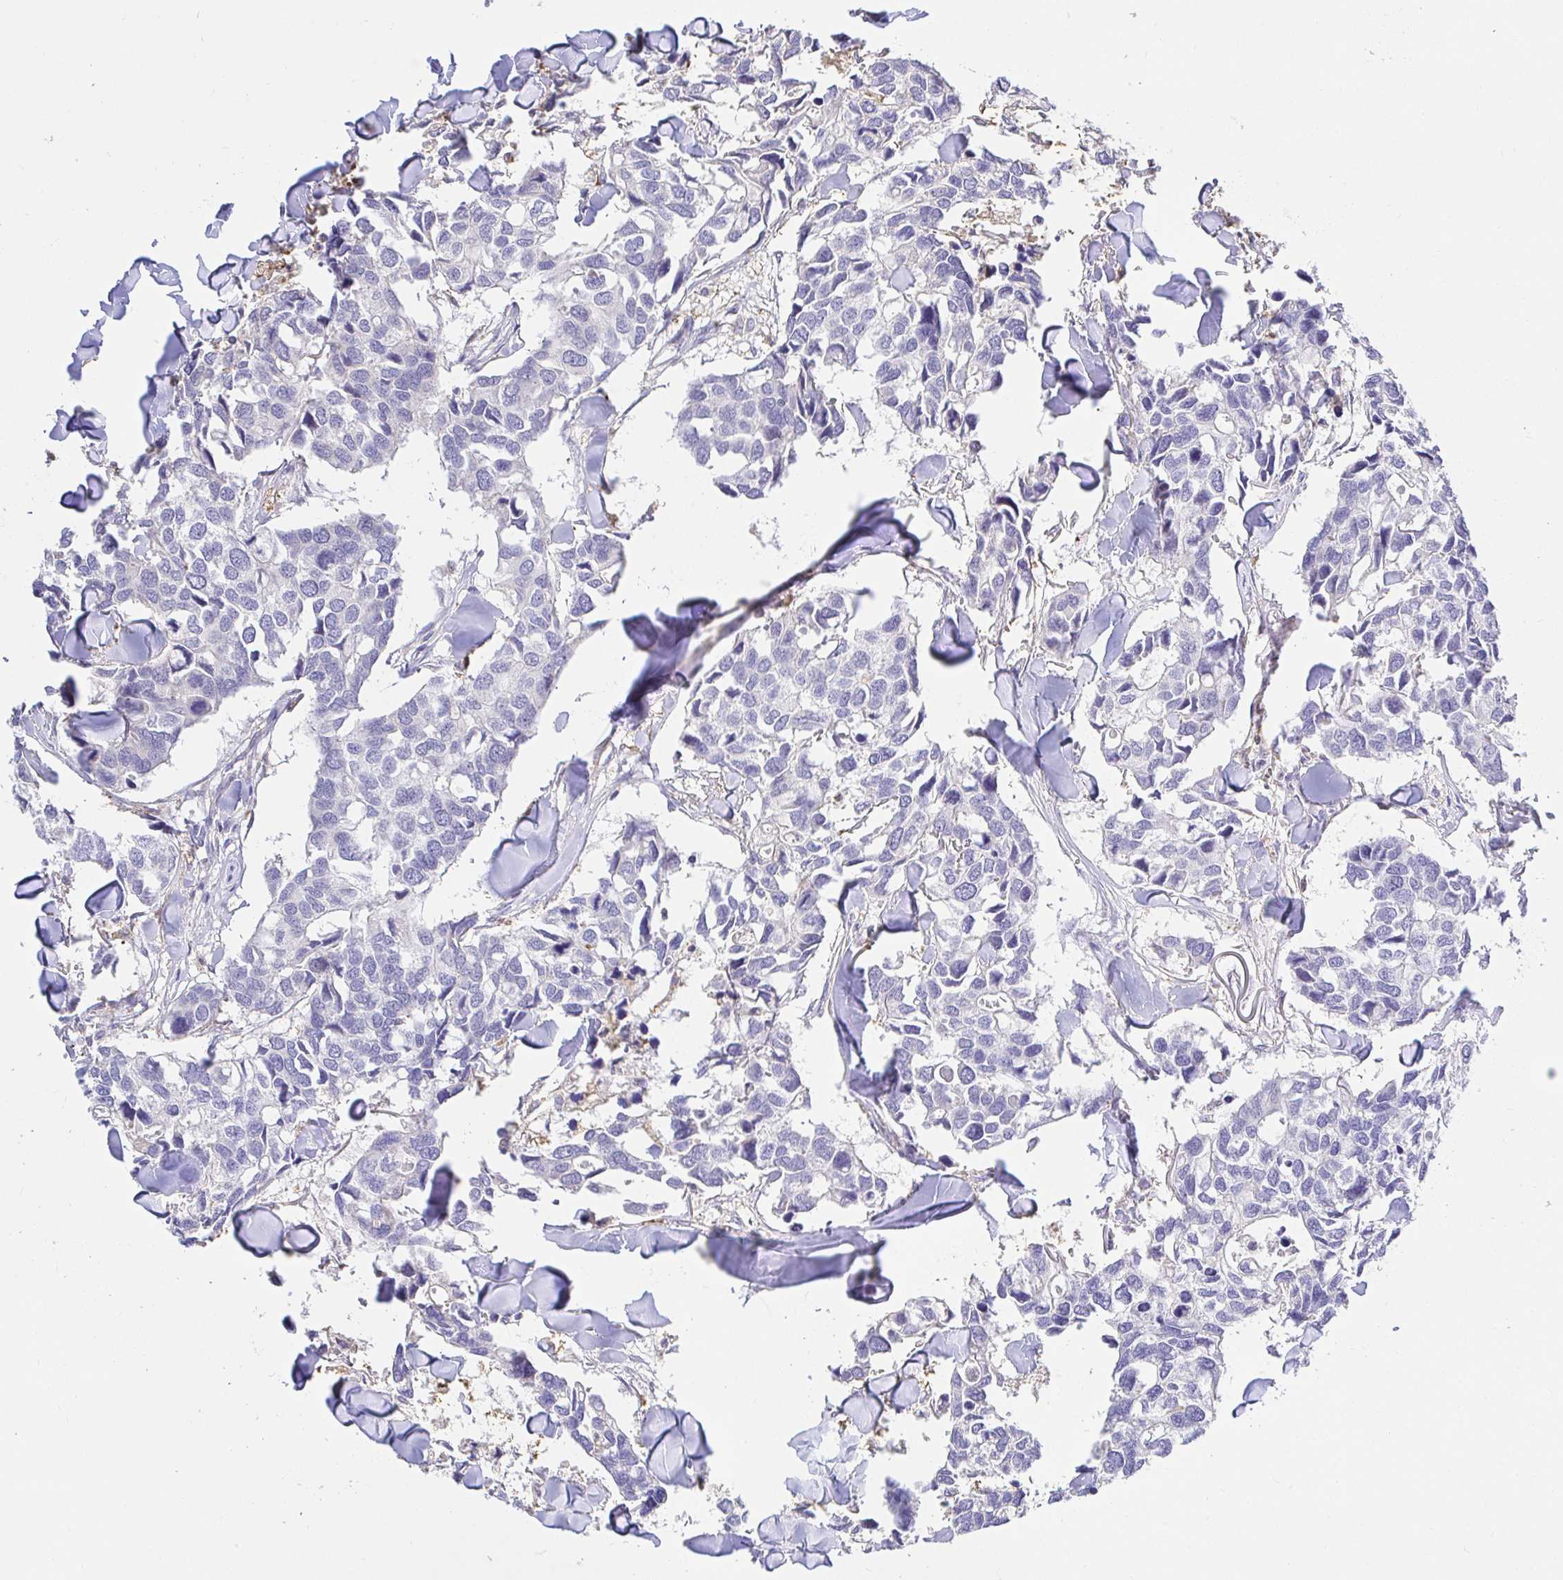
{"staining": {"intensity": "negative", "quantity": "none", "location": "none"}, "tissue": "breast cancer", "cell_type": "Tumor cells", "image_type": "cancer", "snomed": [{"axis": "morphology", "description": "Duct carcinoma"}, {"axis": "topography", "description": "Breast"}], "caption": "Photomicrograph shows no protein positivity in tumor cells of invasive ductal carcinoma (breast) tissue.", "gene": "SKAP1", "patient": {"sex": "female", "age": 83}}